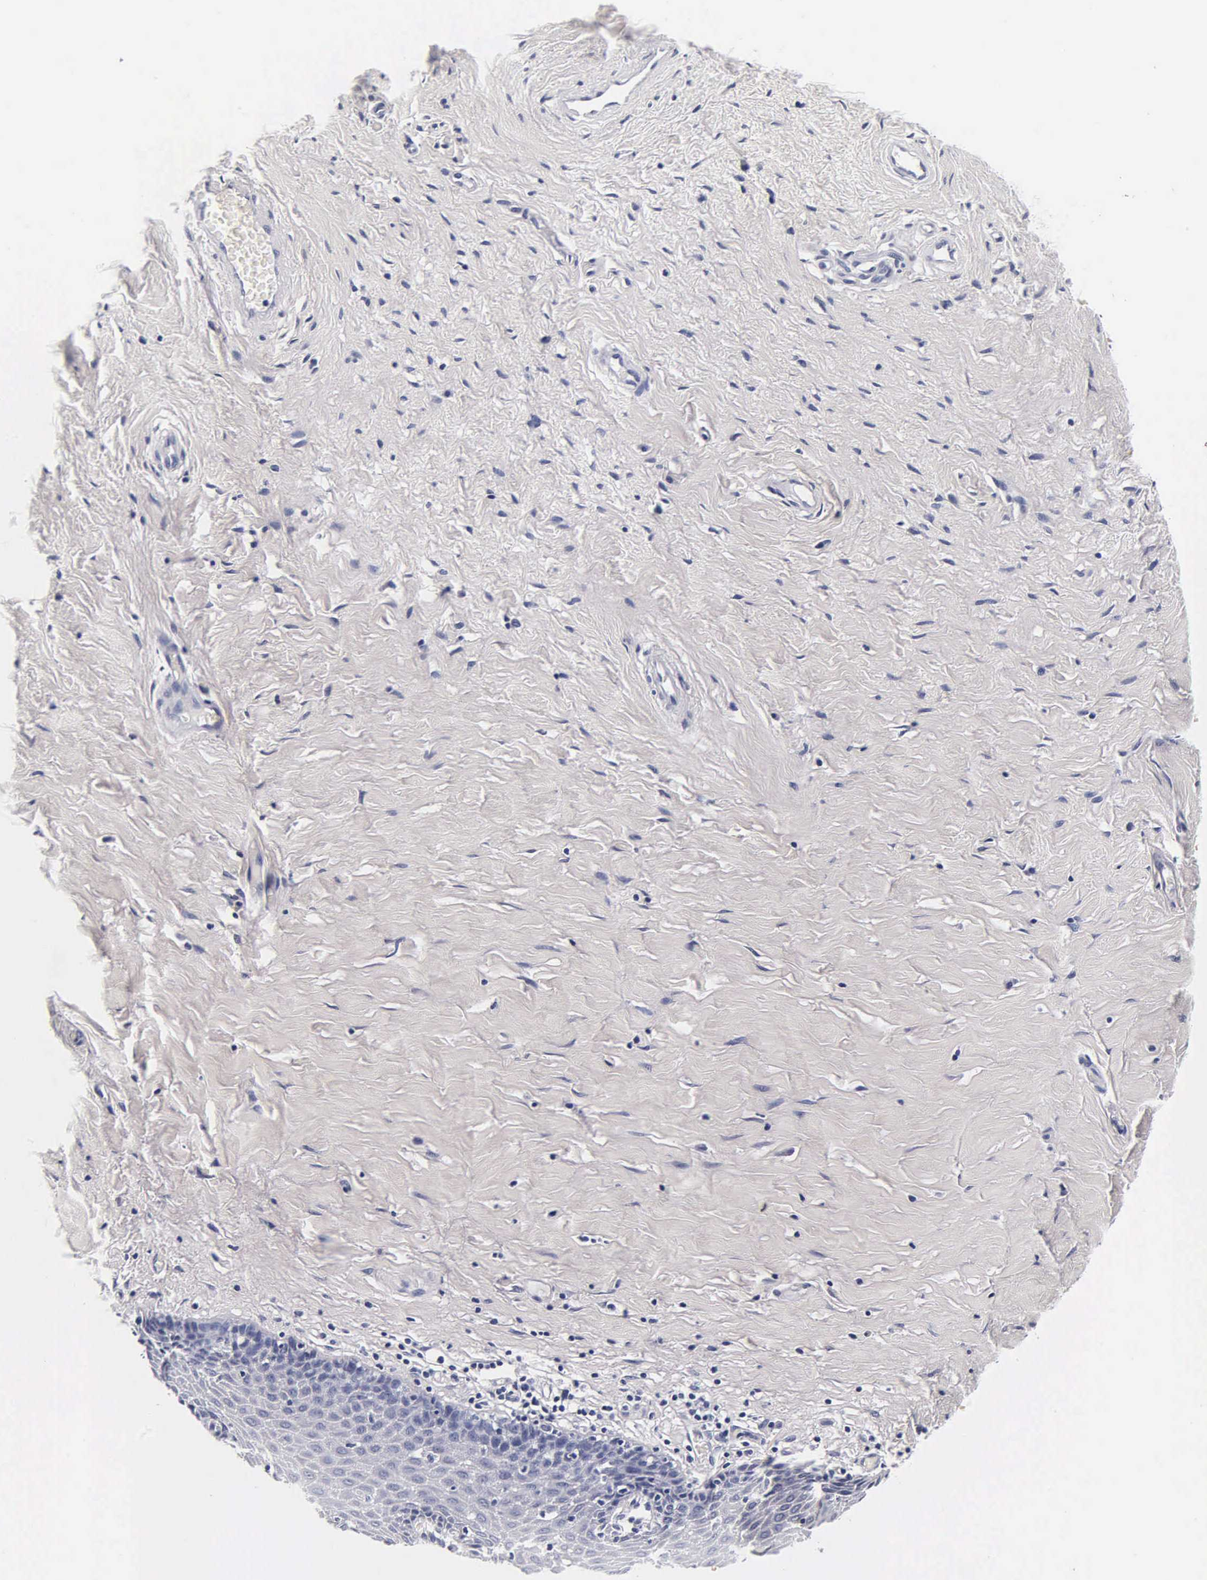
{"staining": {"intensity": "negative", "quantity": "none", "location": "none"}, "tissue": "cervix", "cell_type": "Glandular cells", "image_type": "normal", "snomed": [{"axis": "morphology", "description": "Normal tissue, NOS"}, {"axis": "topography", "description": "Cervix"}], "caption": "This is an immunohistochemistry (IHC) micrograph of benign human cervix. There is no staining in glandular cells.", "gene": "ACP3", "patient": {"sex": "female", "age": 53}}